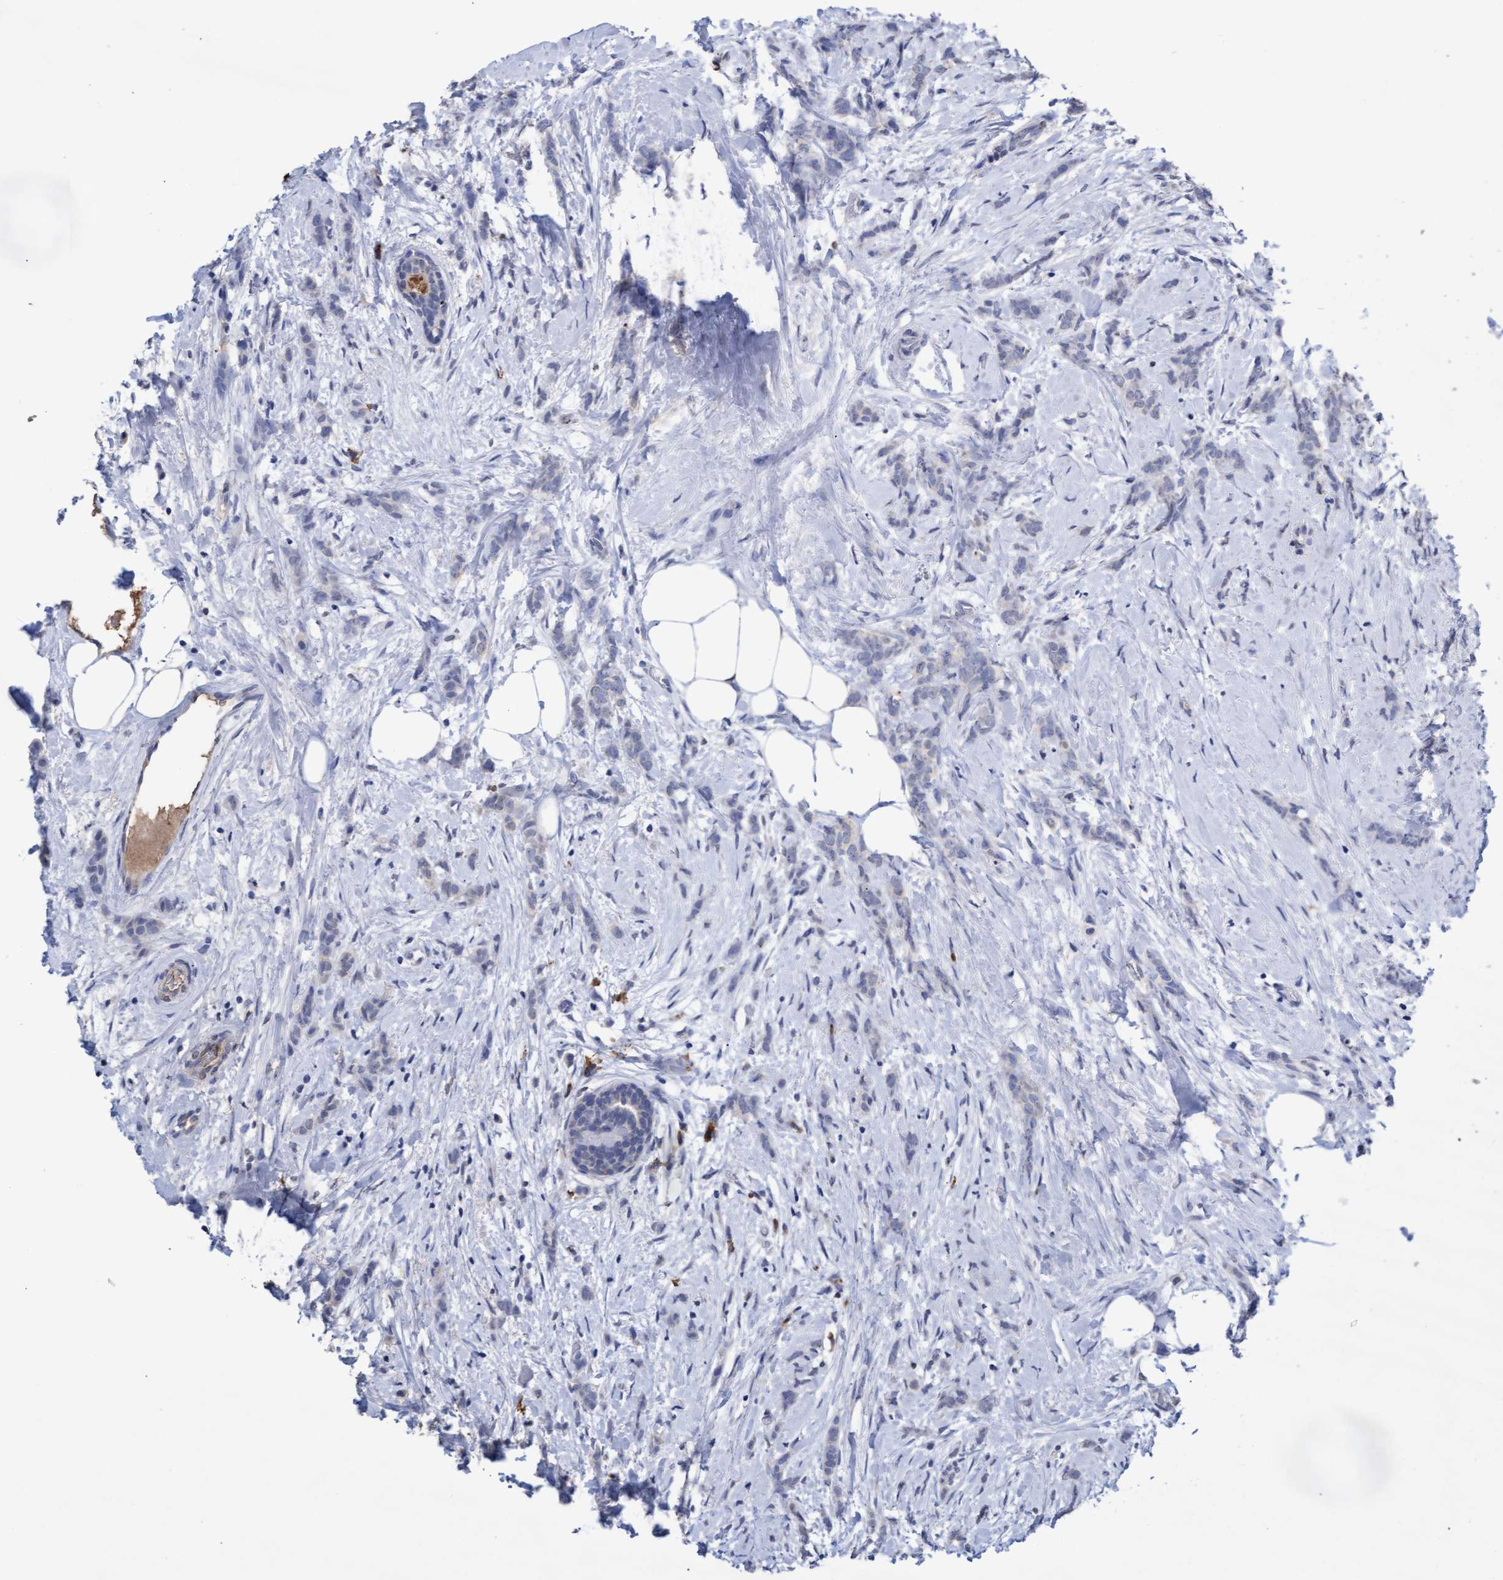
{"staining": {"intensity": "negative", "quantity": "none", "location": "none"}, "tissue": "breast cancer", "cell_type": "Tumor cells", "image_type": "cancer", "snomed": [{"axis": "morphology", "description": "Lobular carcinoma, in situ"}, {"axis": "morphology", "description": "Lobular carcinoma"}, {"axis": "topography", "description": "Breast"}], "caption": "Tumor cells show no significant protein positivity in breast cancer.", "gene": "GPR39", "patient": {"sex": "female", "age": 41}}